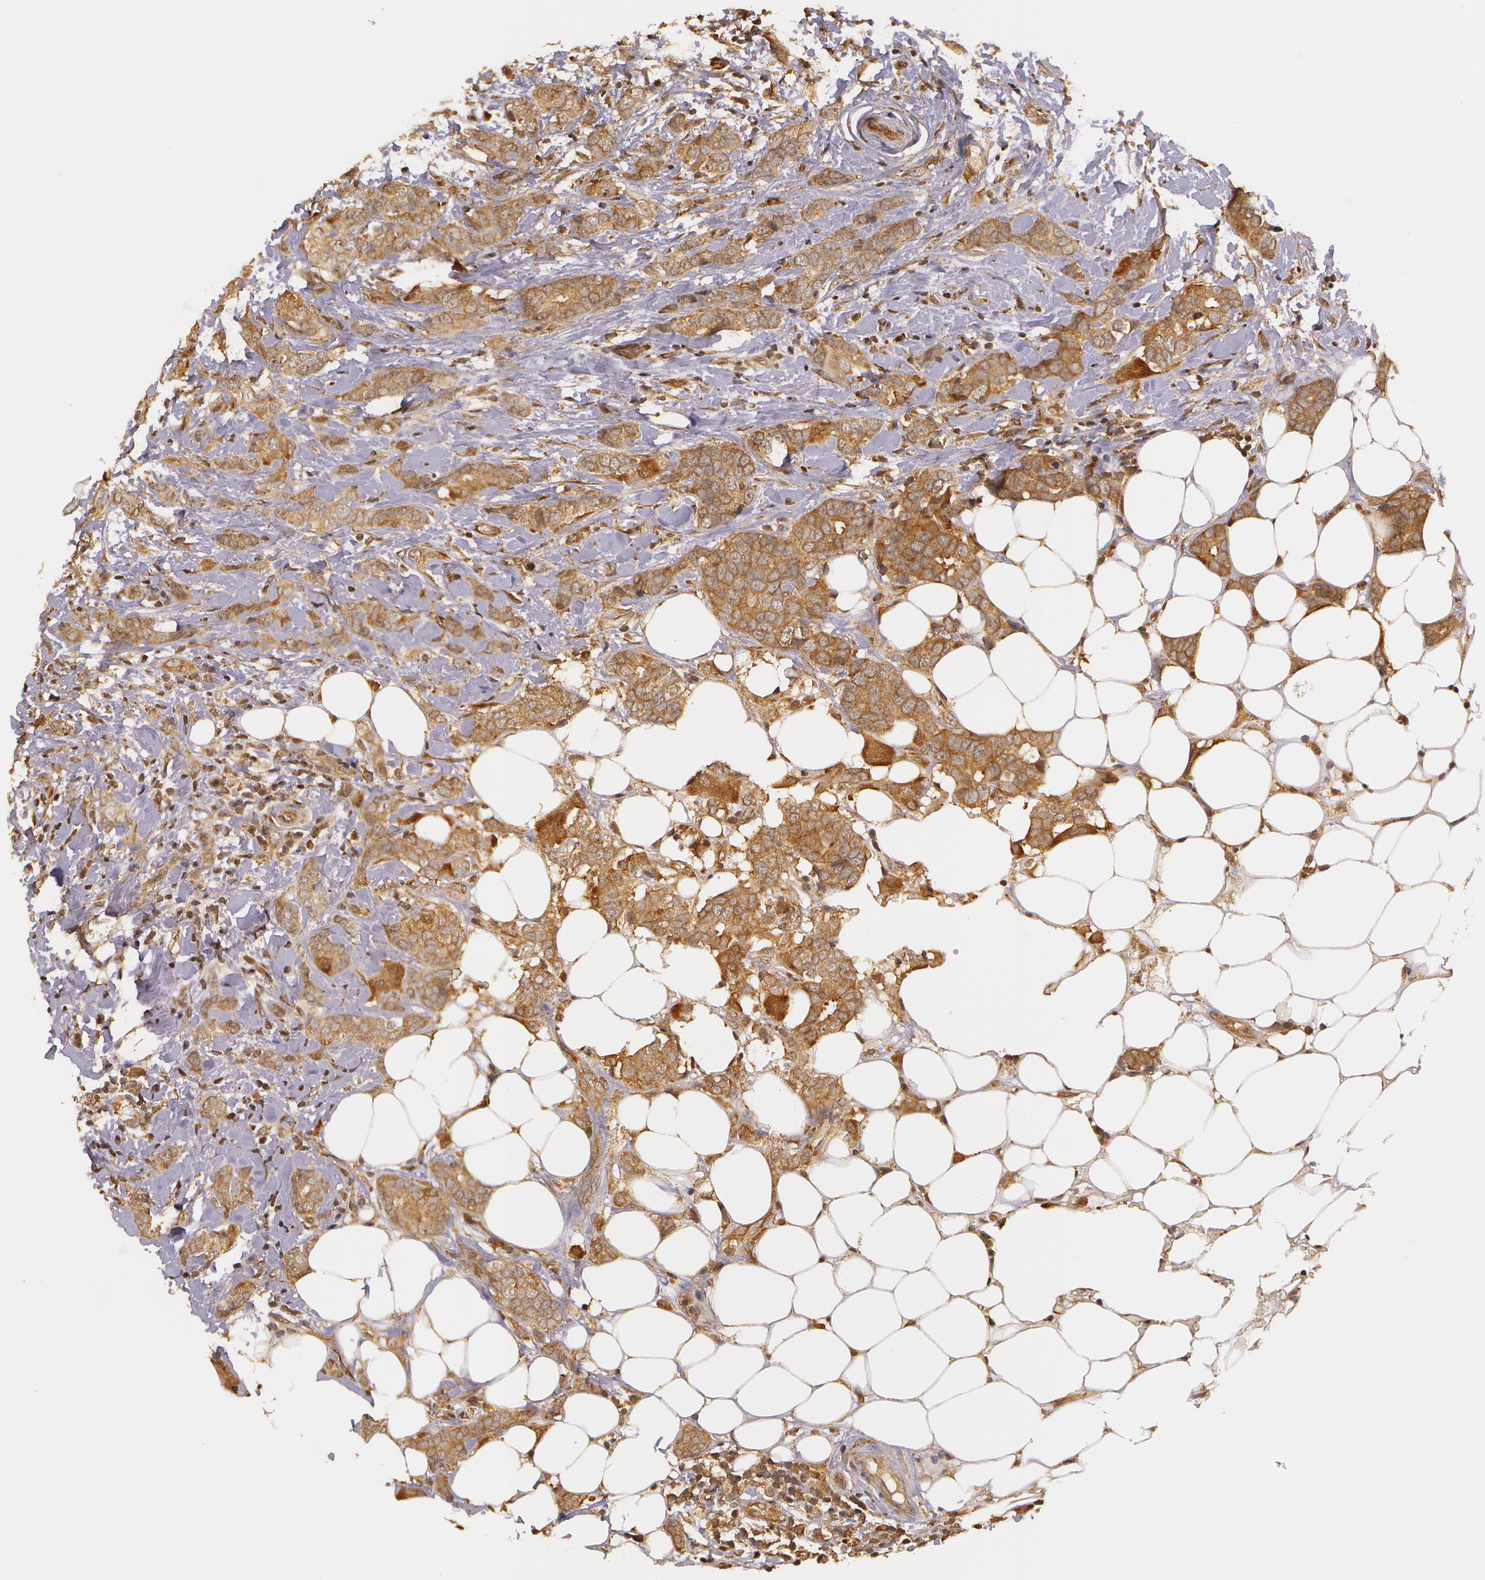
{"staining": {"intensity": "moderate", "quantity": ">75%", "location": "cytoplasmic/membranous"}, "tissue": "breast cancer", "cell_type": "Tumor cells", "image_type": "cancer", "snomed": [{"axis": "morphology", "description": "Duct carcinoma"}, {"axis": "topography", "description": "Breast"}], "caption": "Immunohistochemical staining of breast intraductal carcinoma demonstrates medium levels of moderate cytoplasmic/membranous protein expression in approximately >75% of tumor cells.", "gene": "ASCC2", "patient": {"sex": "female", "age": 53}}